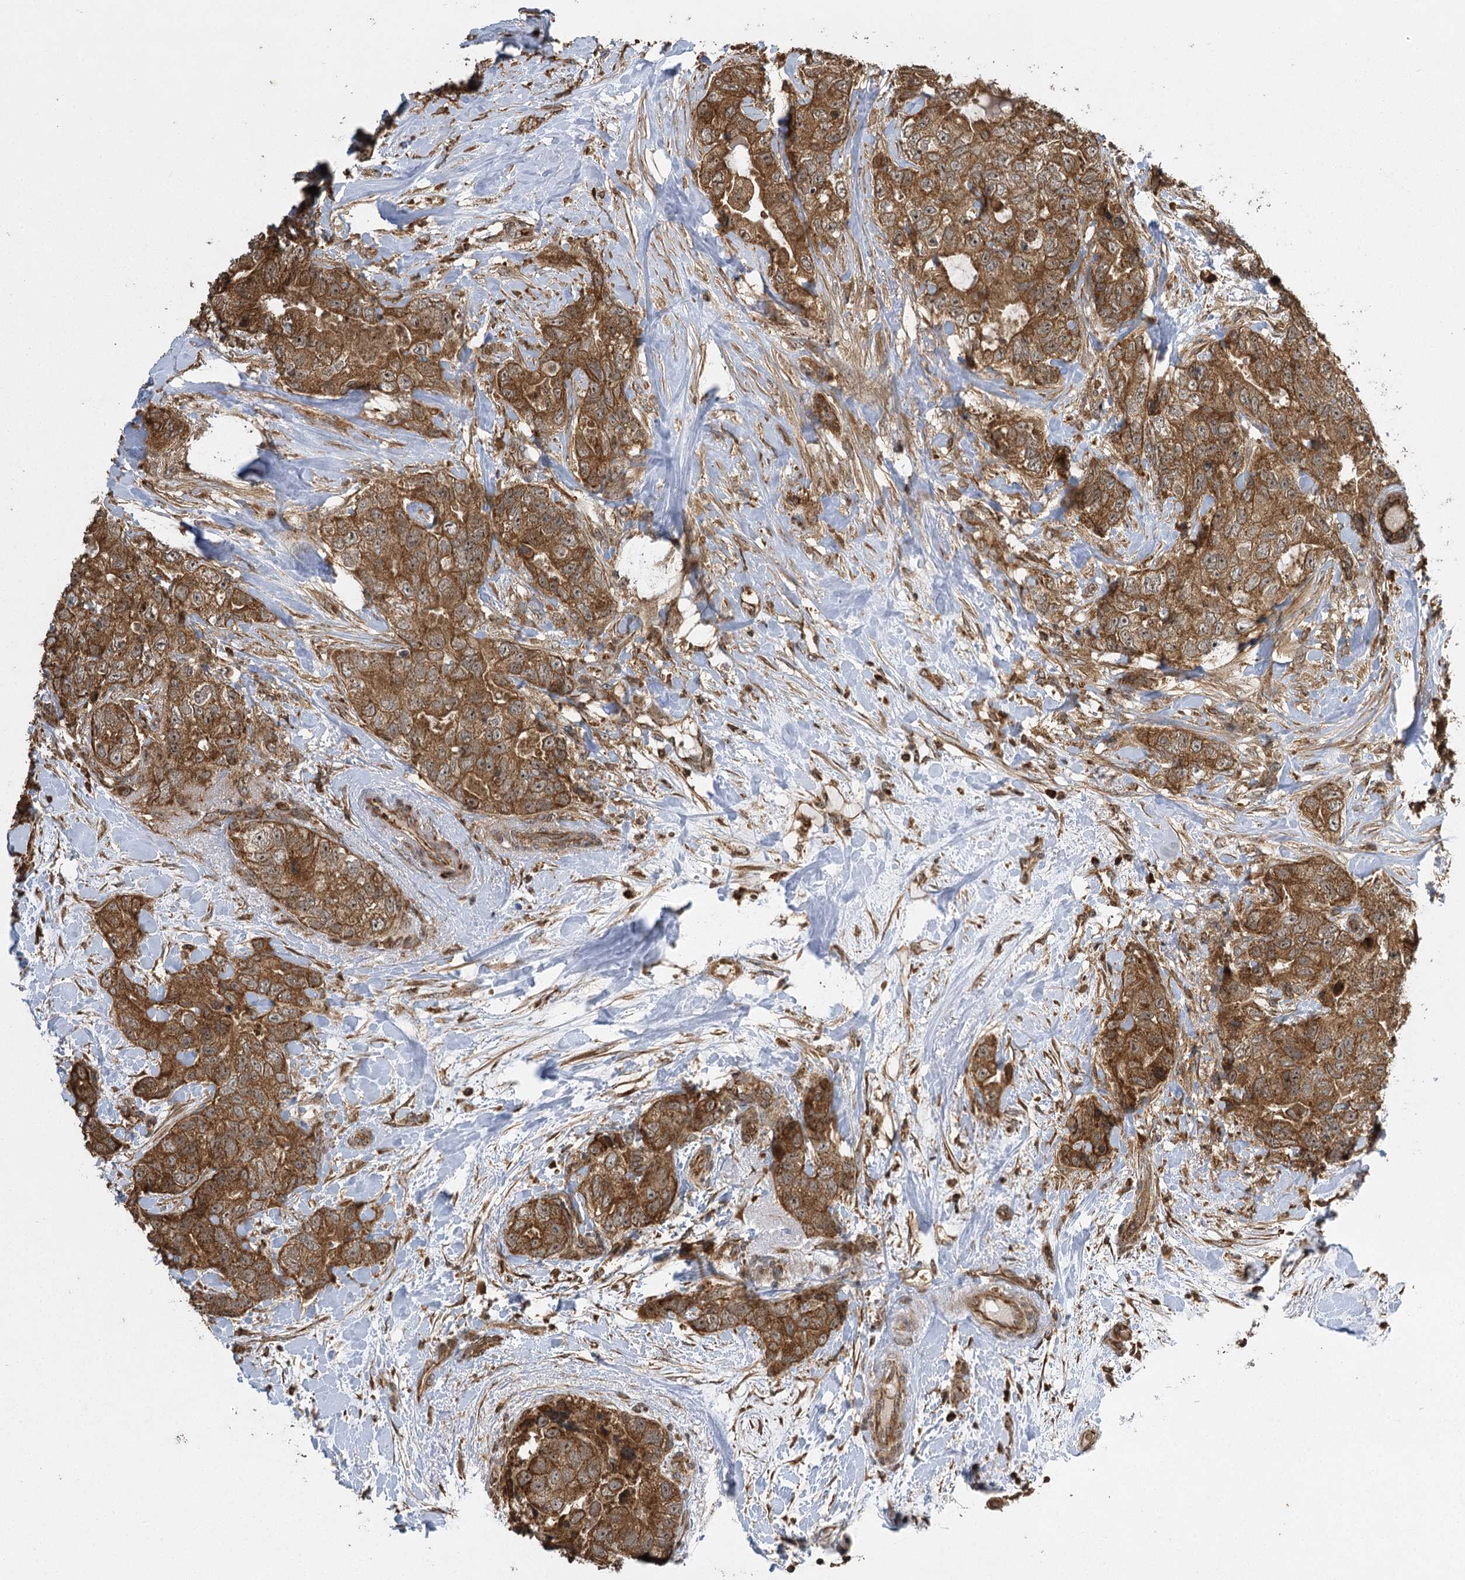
{"staining": {"intensity": "moderate", "quantity": ">75%", "location": "cytoplasmic/membranous,nuclear"}, "tissue": "breast cancer", "cell_type": "Tumor cells", "image_type": "cancer", "snomed": [{"axis": "morphology", "description": "Duct carcinoma"}, {"axis": "topography", "description": "Breast"}], "caption": "This image displays breast cancer (infiltrating ductal carcinoma) stained with immunohistochemistry to label a protein in brown. The cytoplasmic/membranous and nuclear of tumor cells show moderate positivity for the protein. Nuclei are counter-stained blue.", "gene": "IL11RA", "patient": {"sex": "female", "age": 62}}